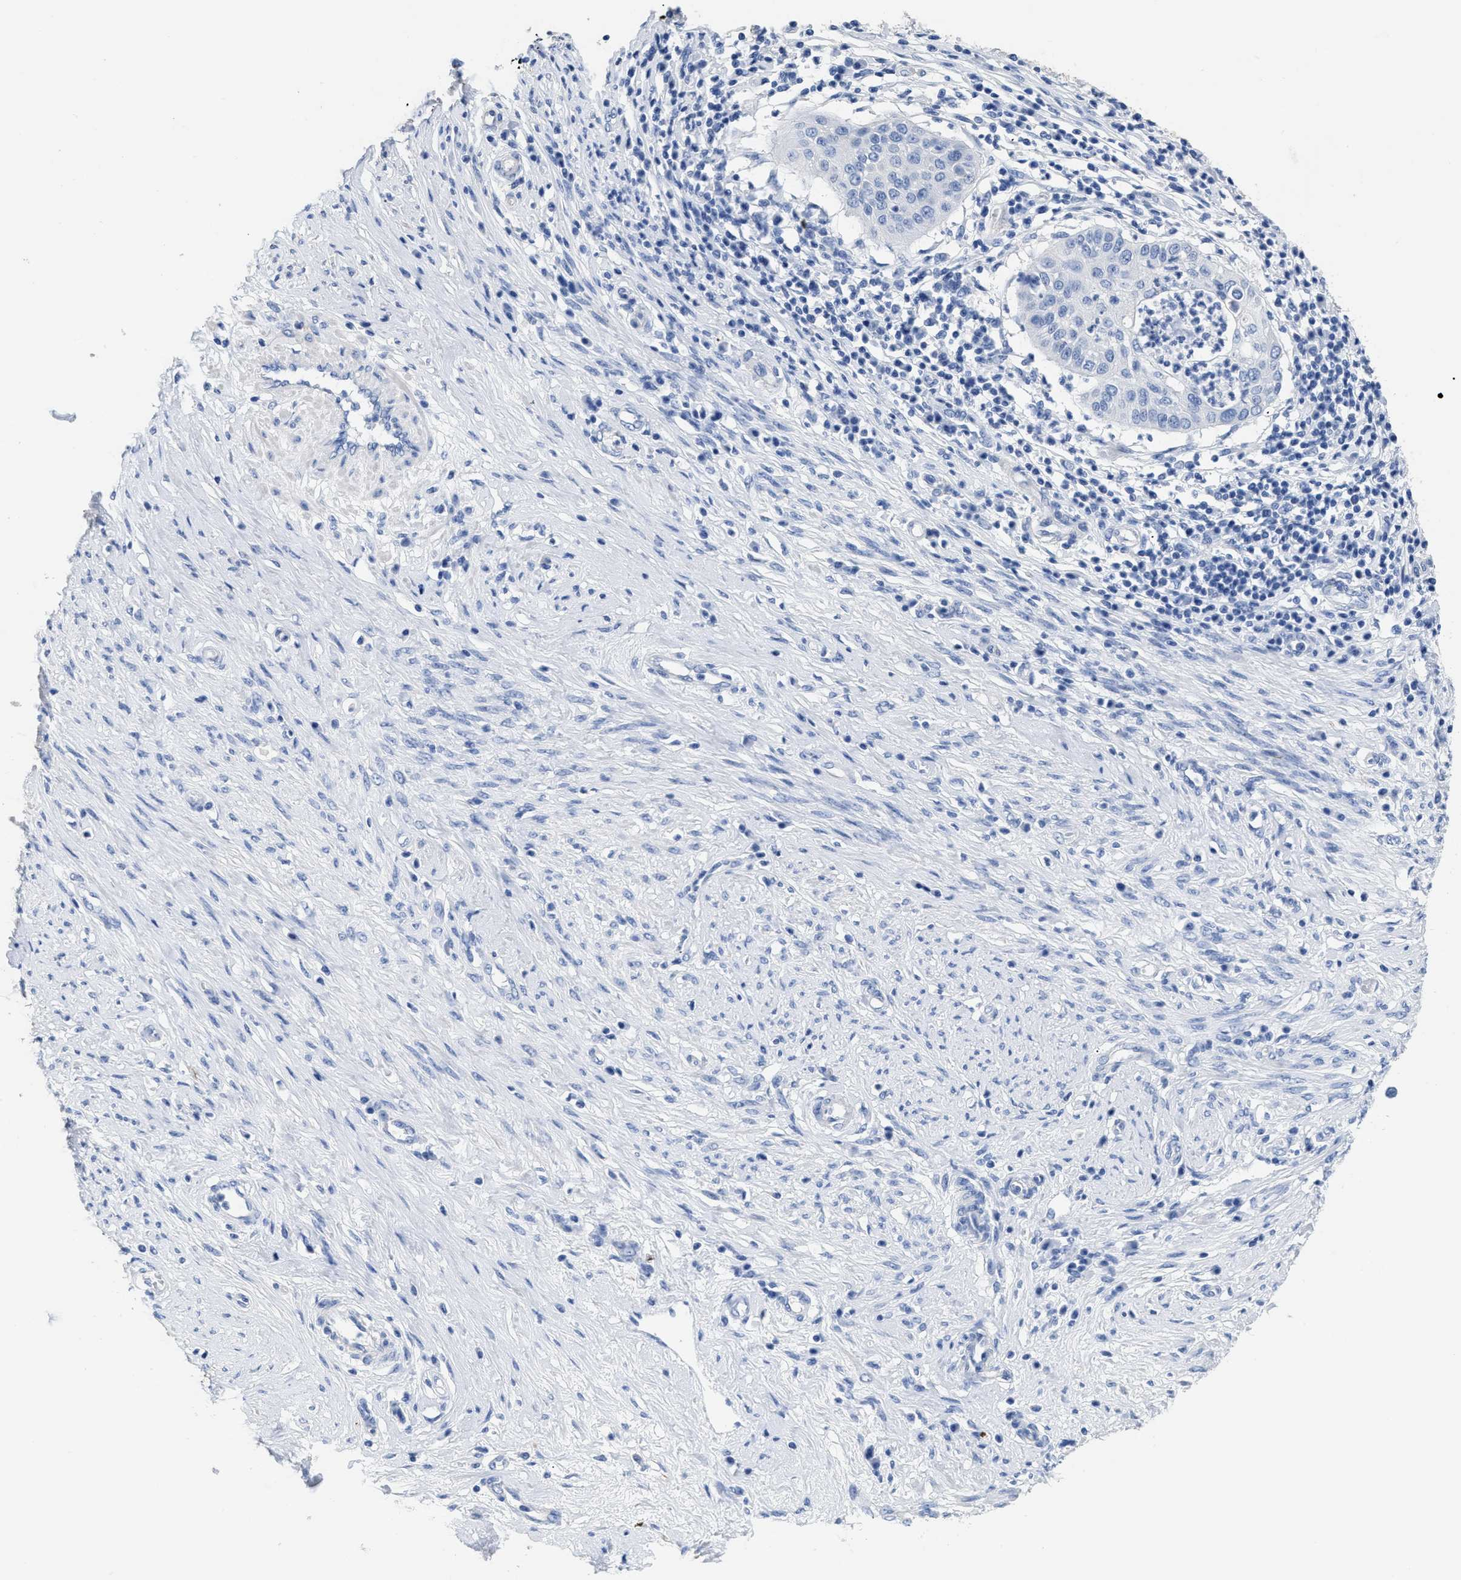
{"staining": {"intensity": "negative", "quantity": "none", "location": "none"}, "tissue": "cervical cancer", "cell_type": "Tumor cells", "image_type": "cancer", "snomed": [{"axis": "morphology", "description": "Normal tissue, NOS"}, {"axis": "morphology", "description": "Squamous cell carcinoma, NOS"}, {"axis": "topography", "description": "Cervix"}], "caption": "Human squamous cell carcinoma (cervical) stained for a protein using IHC exhibits no expression in tumor cells.", "gene": "DLC1", "patient": {"sex": "female", "age": 39}}